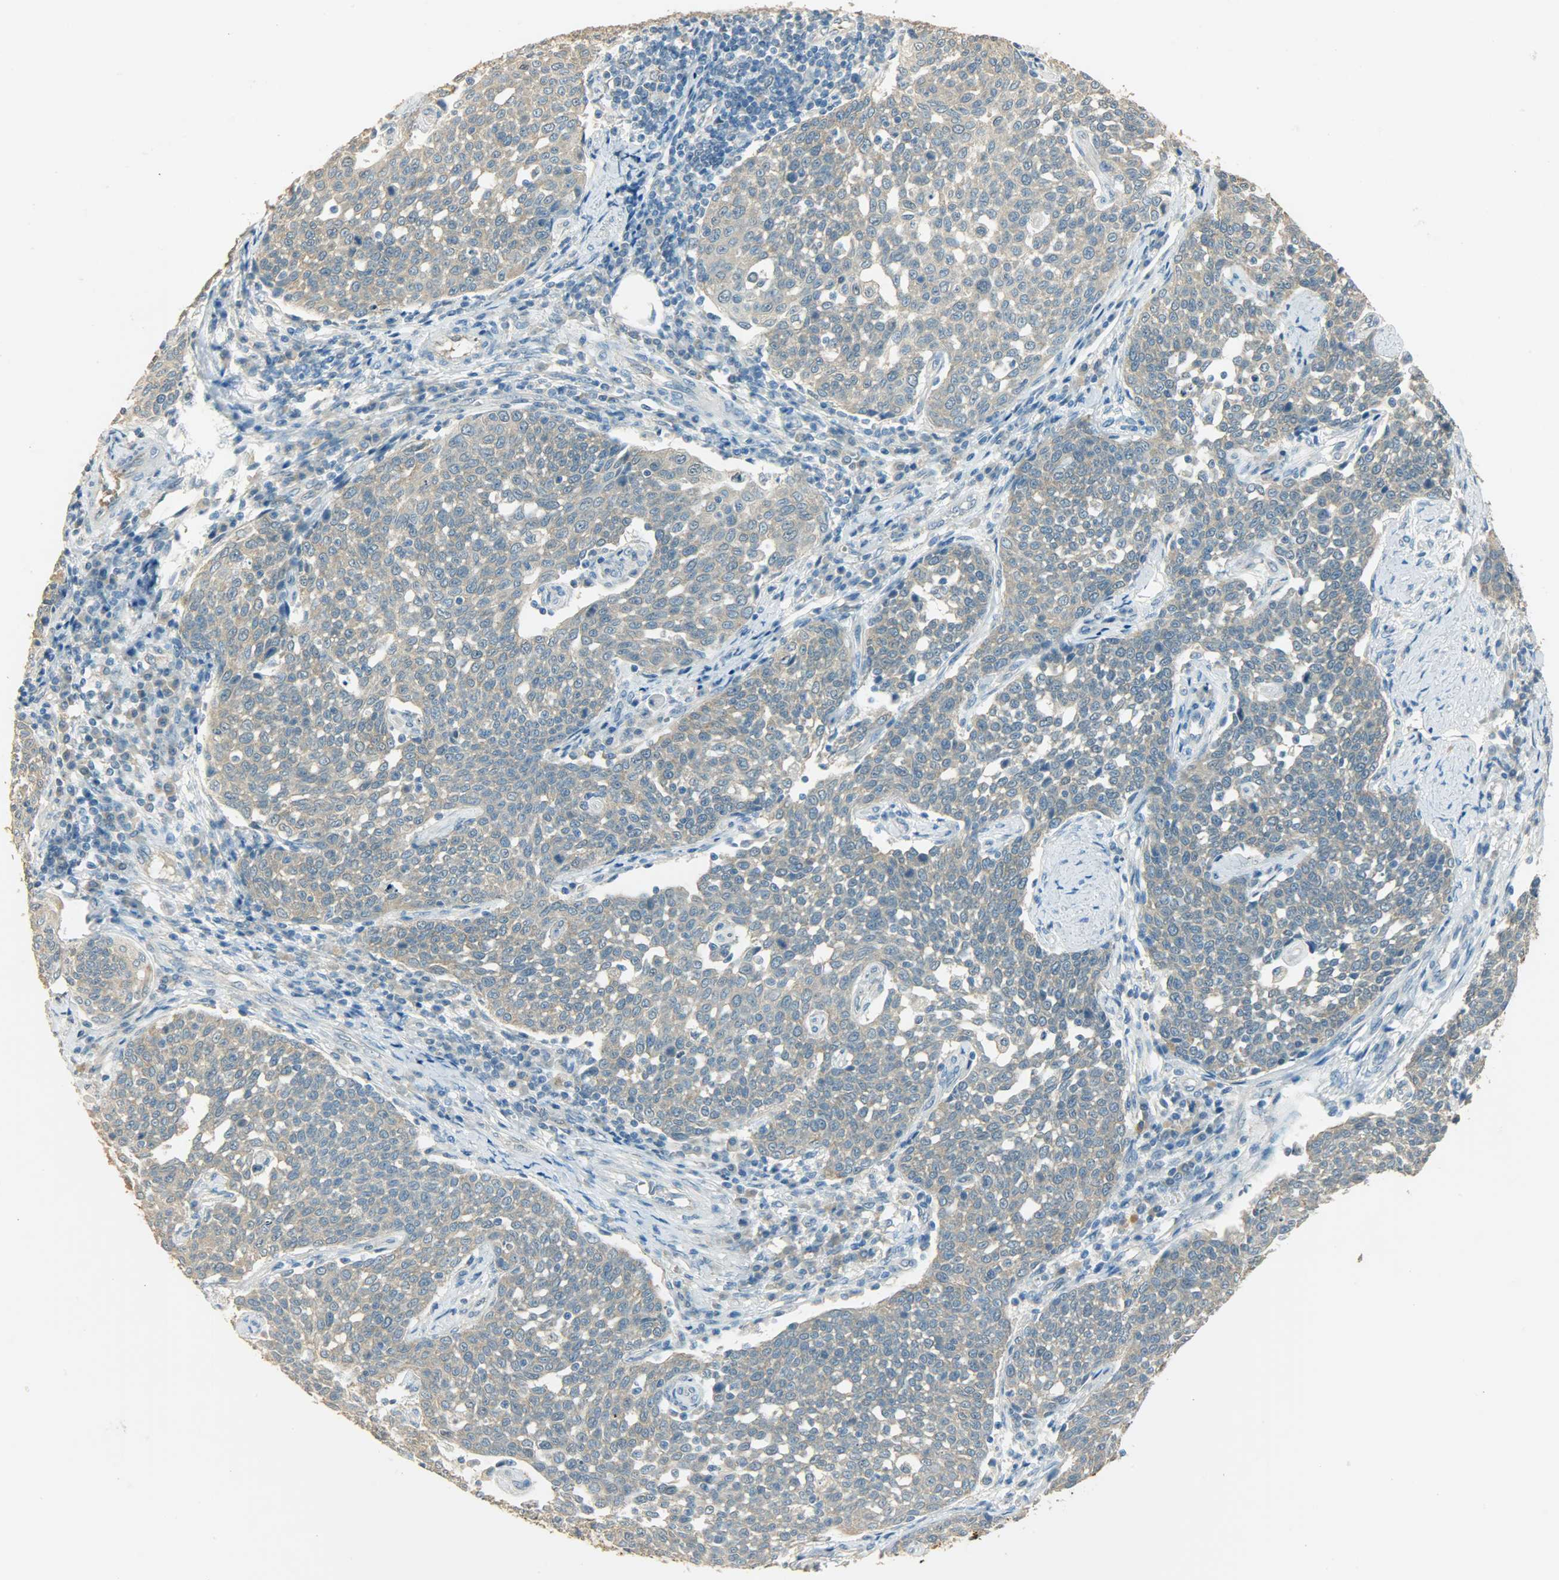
{"staining": {"intensity": "weak", "quantity": ">75%", "location": "cytoplasmic/membranous"}, "tissue": "cervical cancer", "cell_type": "Tumor cells", "image_type": "cancer", "snomed": [{"axis": "morphology", "description": "Squamous cell carcinoma, NOS"}, {"axis": "topography", "description": "Cervix"}], "caption": "Weak cytoplasmic/membranous protein positivity is identified in approximately >75% of tumor cells in cervical squamous cell carcinoma.", "gene": "PRMT5", "patient": {"sex": "female", "age": 34}}